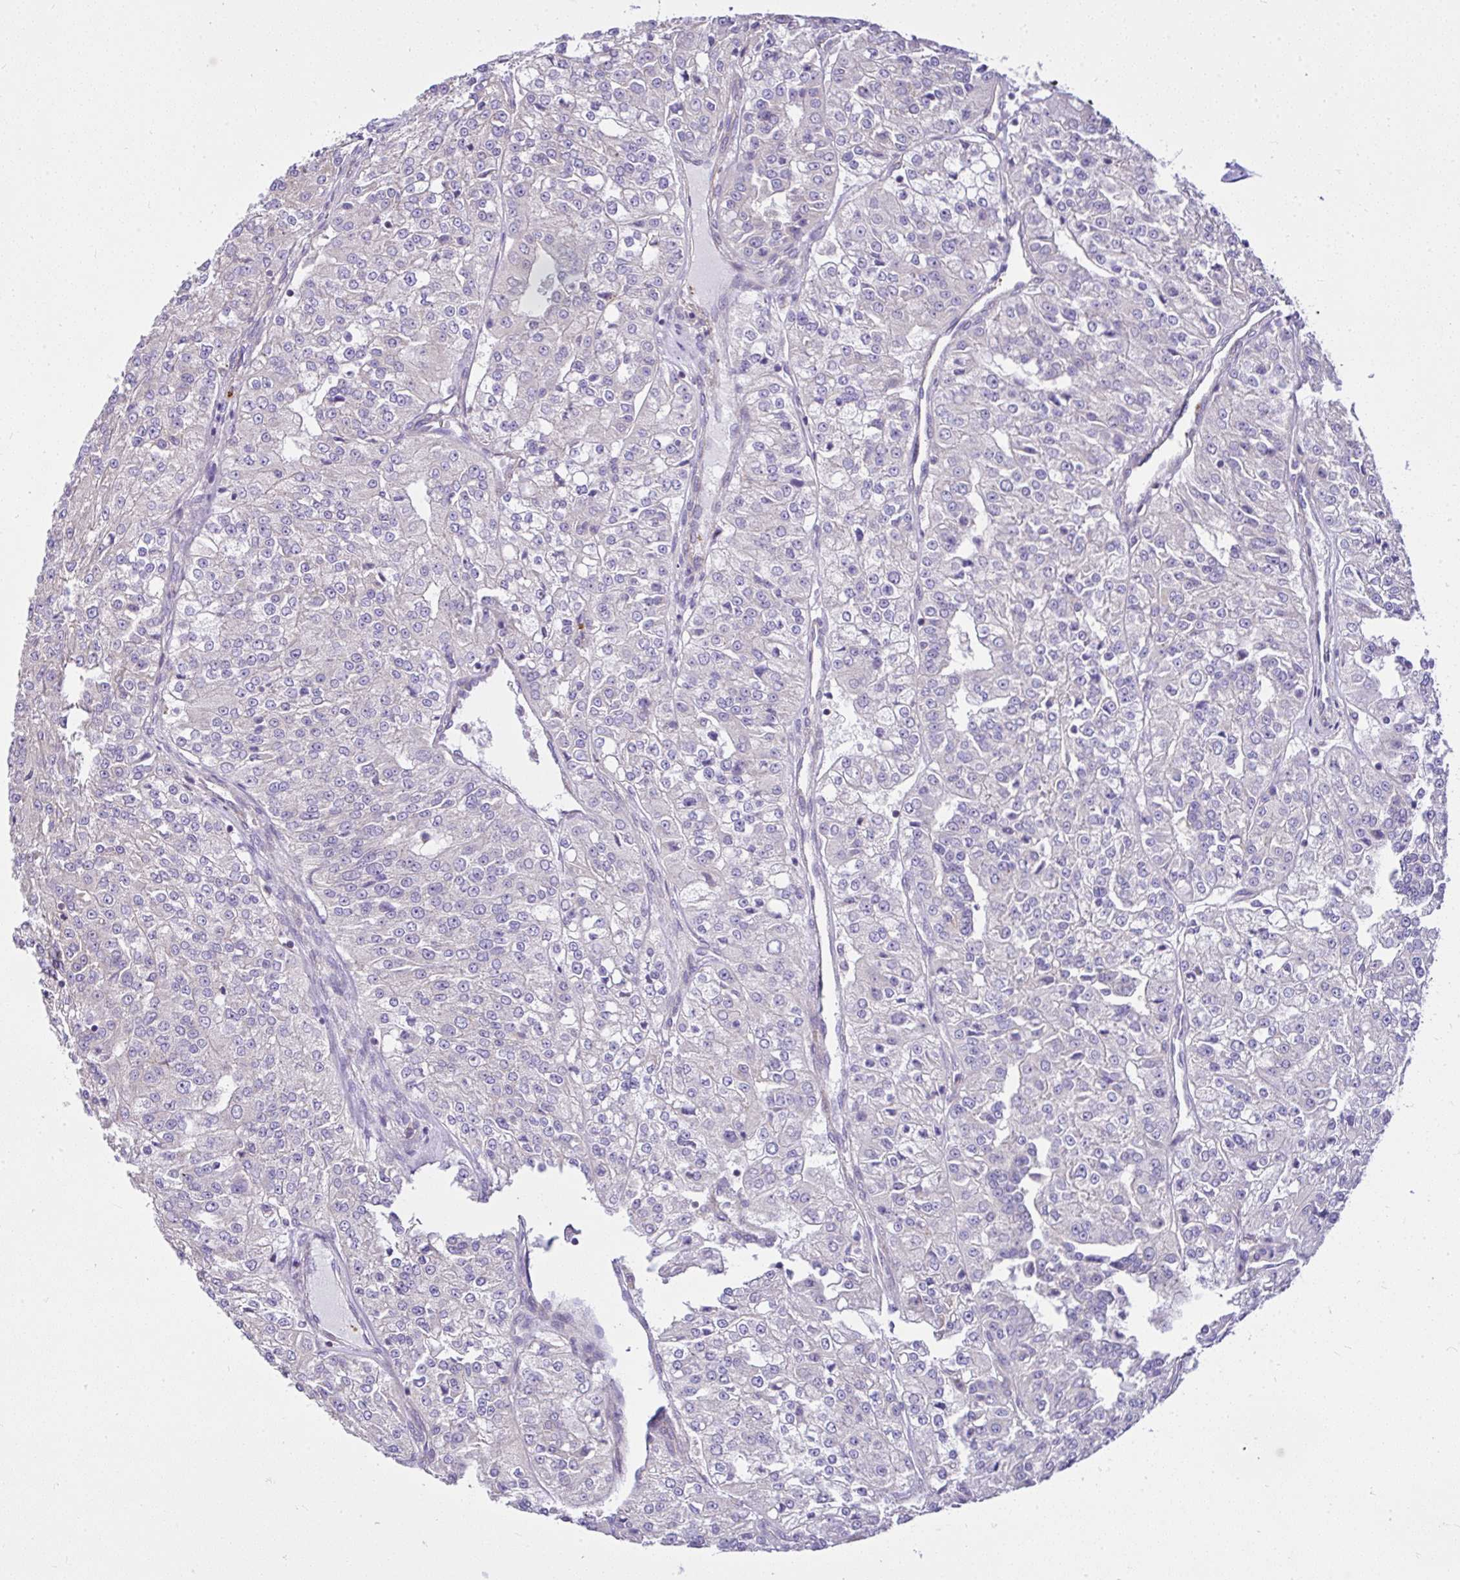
{"staining": {"intensity": "negative", "quantity": "none", "location": "none"}, "tissue": "renal cancer", "cell_type": "Tumor cells", "image_type": "cancer", "snomed": [{"axis": "morphology", "description": "Adenocarcinoma, NOS"}, {"axis": "topography", "description": "Kidney"}], "caption": "DAB (3,3'-diaminobenzidine) immunohistochemical staining of human renal adenocarcinoma shows no significant expression in tumor cells.", "gene": "CCDC142", "patient": {"sex": "female", "age": 63}}